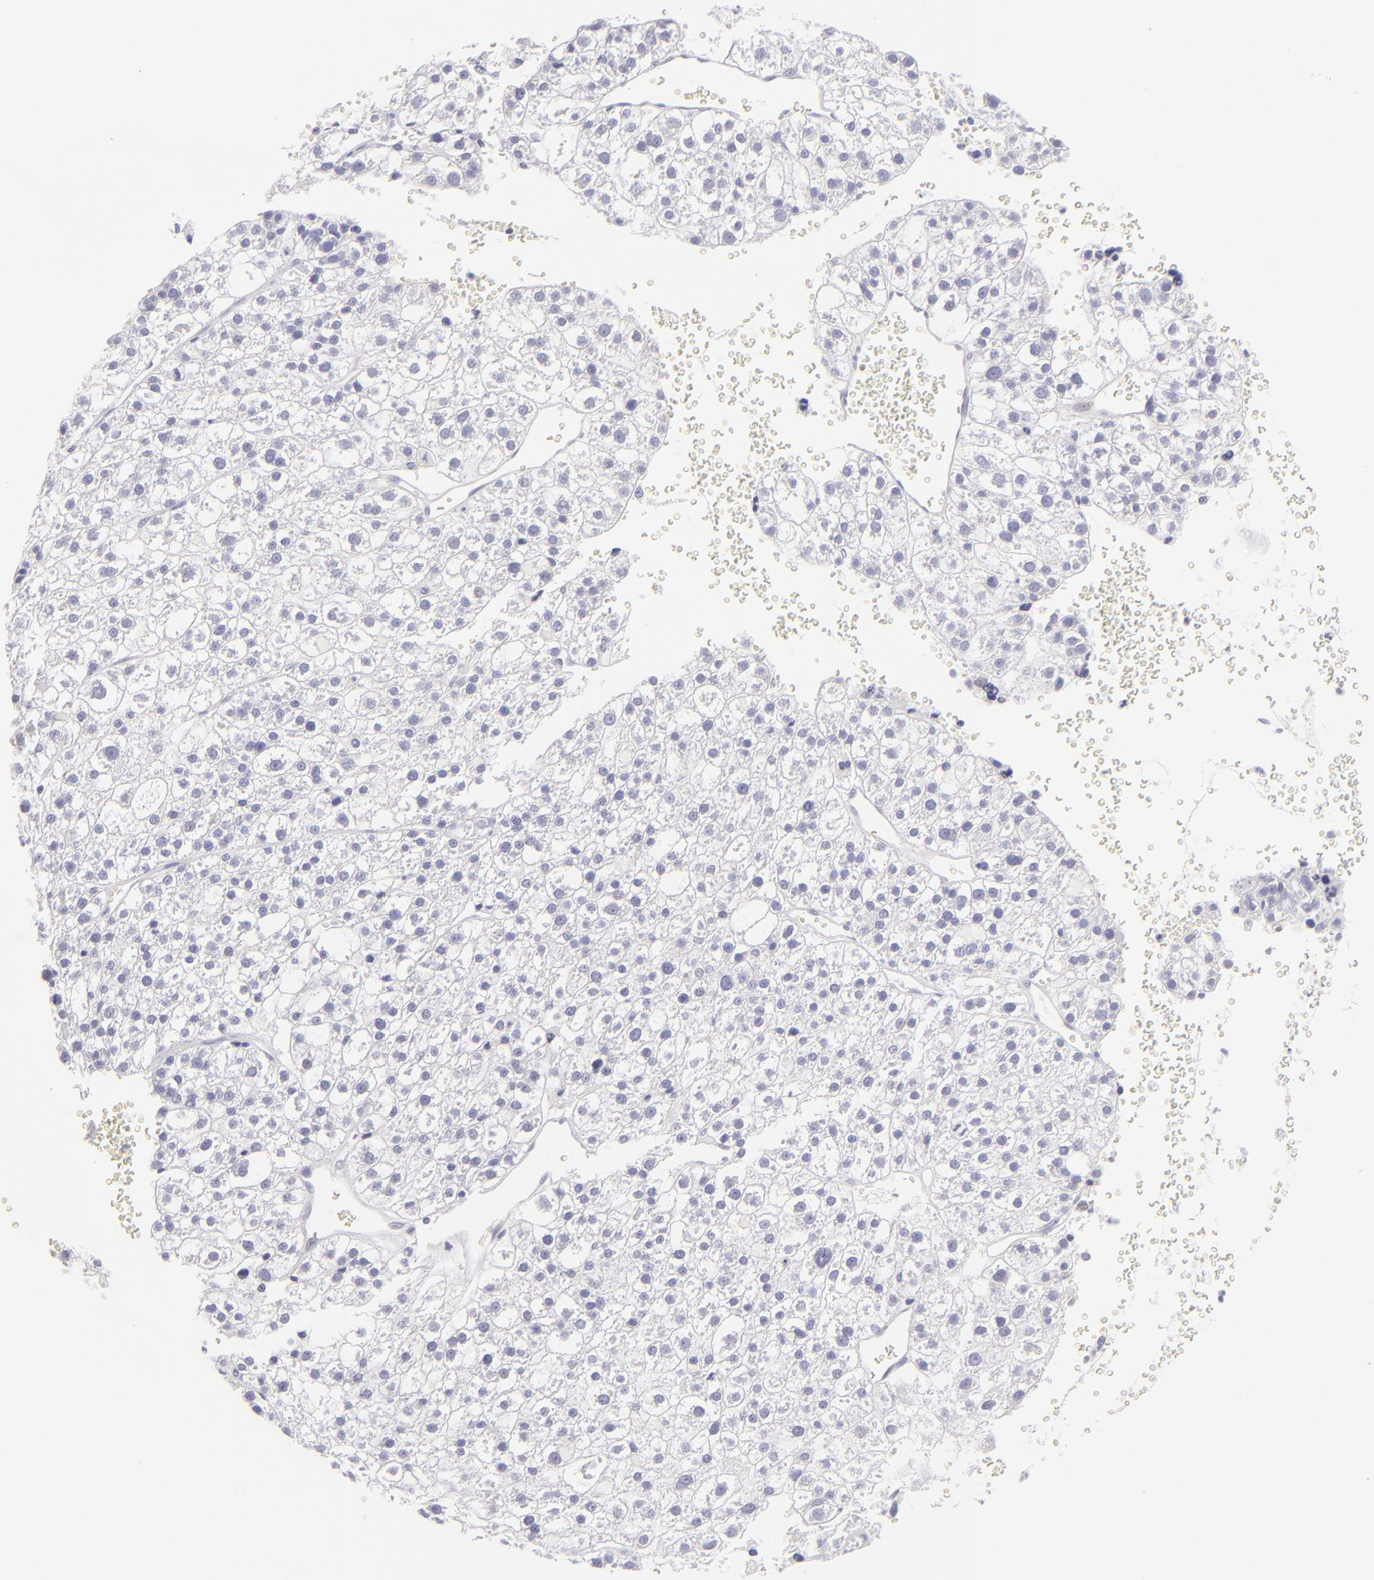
{"staining": {"intensity": "negative", "quantity": "none", "location": "none"}, "tissue": "liver cancer", "cell_type": "Tumor cells", "image_type": "cancer", "snomed": [{"axis": "morphology", "description": "Carcinoma, Hepatocellular, NOS"}, {"axis": "topography", "description": "Liver"}], "caption": "This micrograph is of liver cancer (hepatocellular carcinoma) stained with IHC to label a protein in brown with the nuclei are counter-stained blue. There is no staining in tumor cells. Nuclei are stained in blue.", "gene": "CLDN4", "patient": {"sex": "female", "age": 85}}